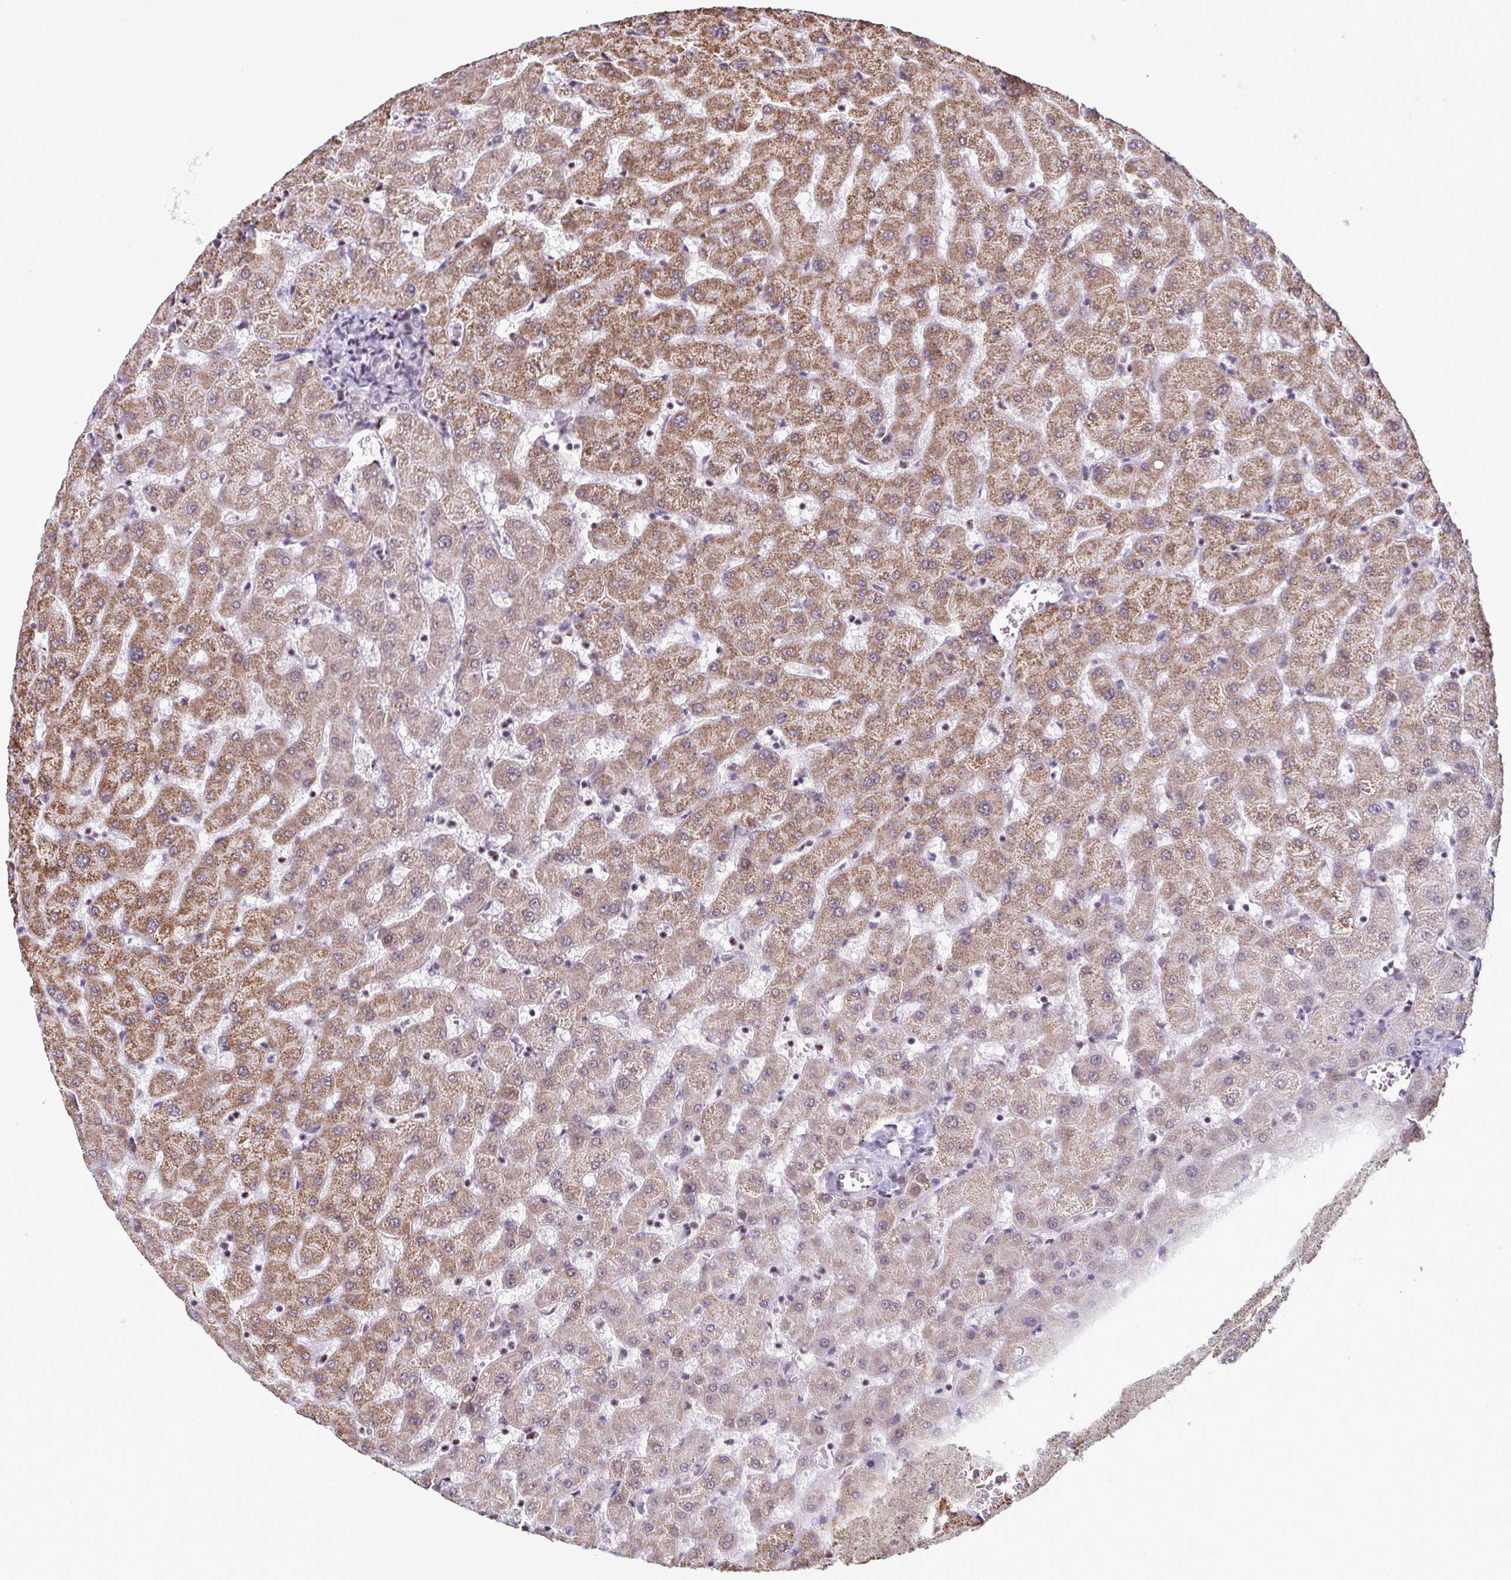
{"staining": {"intensity": "weak", "quantity": "<25%", "location": "nuclear"}, "tissue": "liver", "cell_type": "Cholangiocytes", "image_type": "normal", "snomed": [{"axis": "morphology", "description": "Normal tissue, NOS"}, {"axis": "topography", "description": "Liver"}], "caption": "Immunohistochemical staining of normal liver displays no significant positivity in cholangiocytes.", "gene": "TIMM21", "patient": {"sex": "female", "age": 63}}